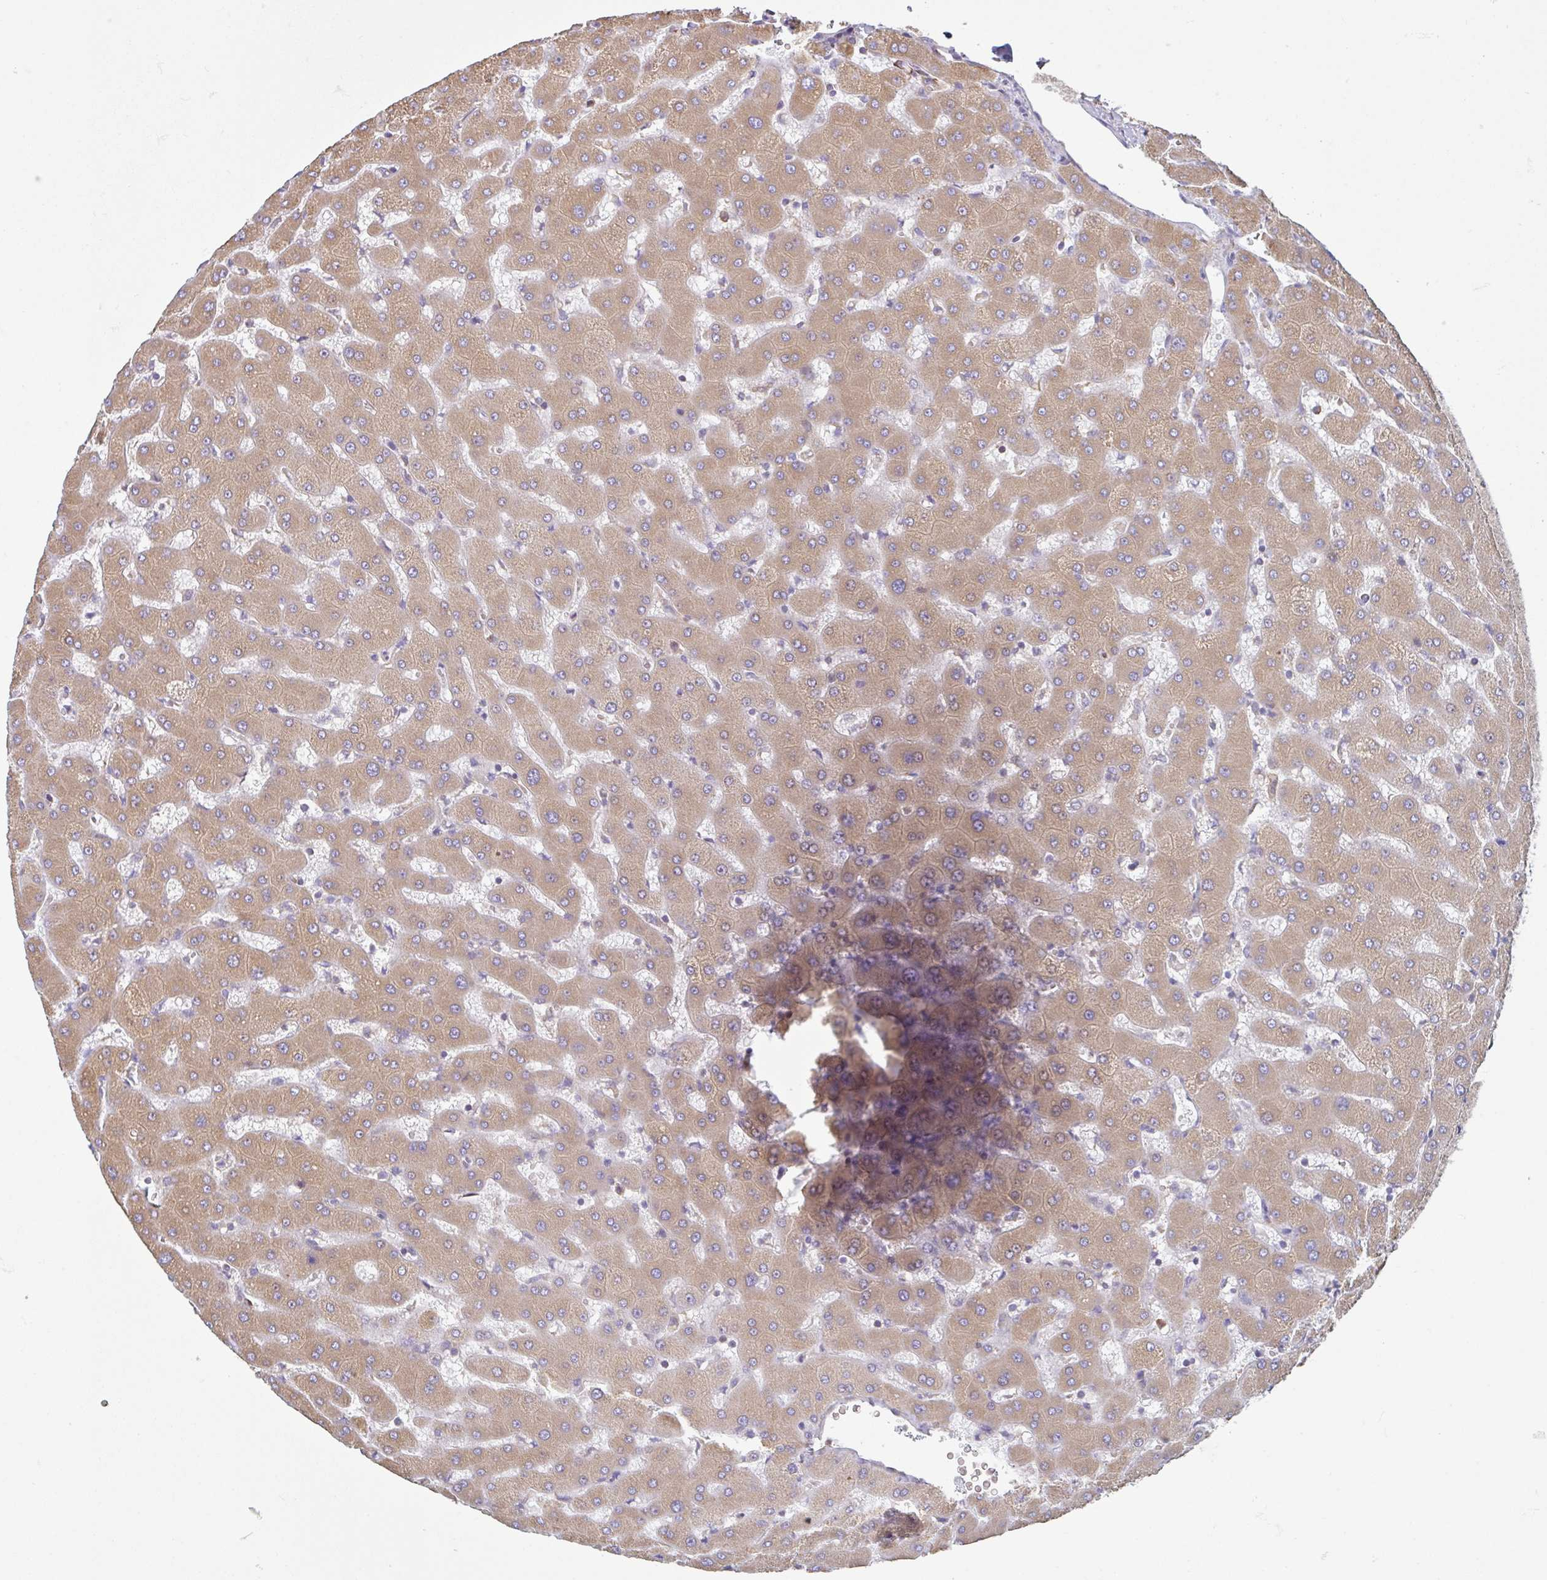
{"staining": {"intensity": "weak", "quantity": ">75%", "location": "cytoplasmic/membranous"}, "tissue": "liver", "cell_type": "Cholangiocytes", "image_type": "normal", "snomed": [{"axis": "morphology", "description": "Normal tissue, NOS"}, {"axis": "topography", "description": "Liver"}], "caption": "The micrograph reveals staining of normal liver, revealing weak cytoplasmic/membranous protein expression (brown color) within cholangiocytes.", "gene": "DOK4", "patient": {"sex": "female", "age": 63}}